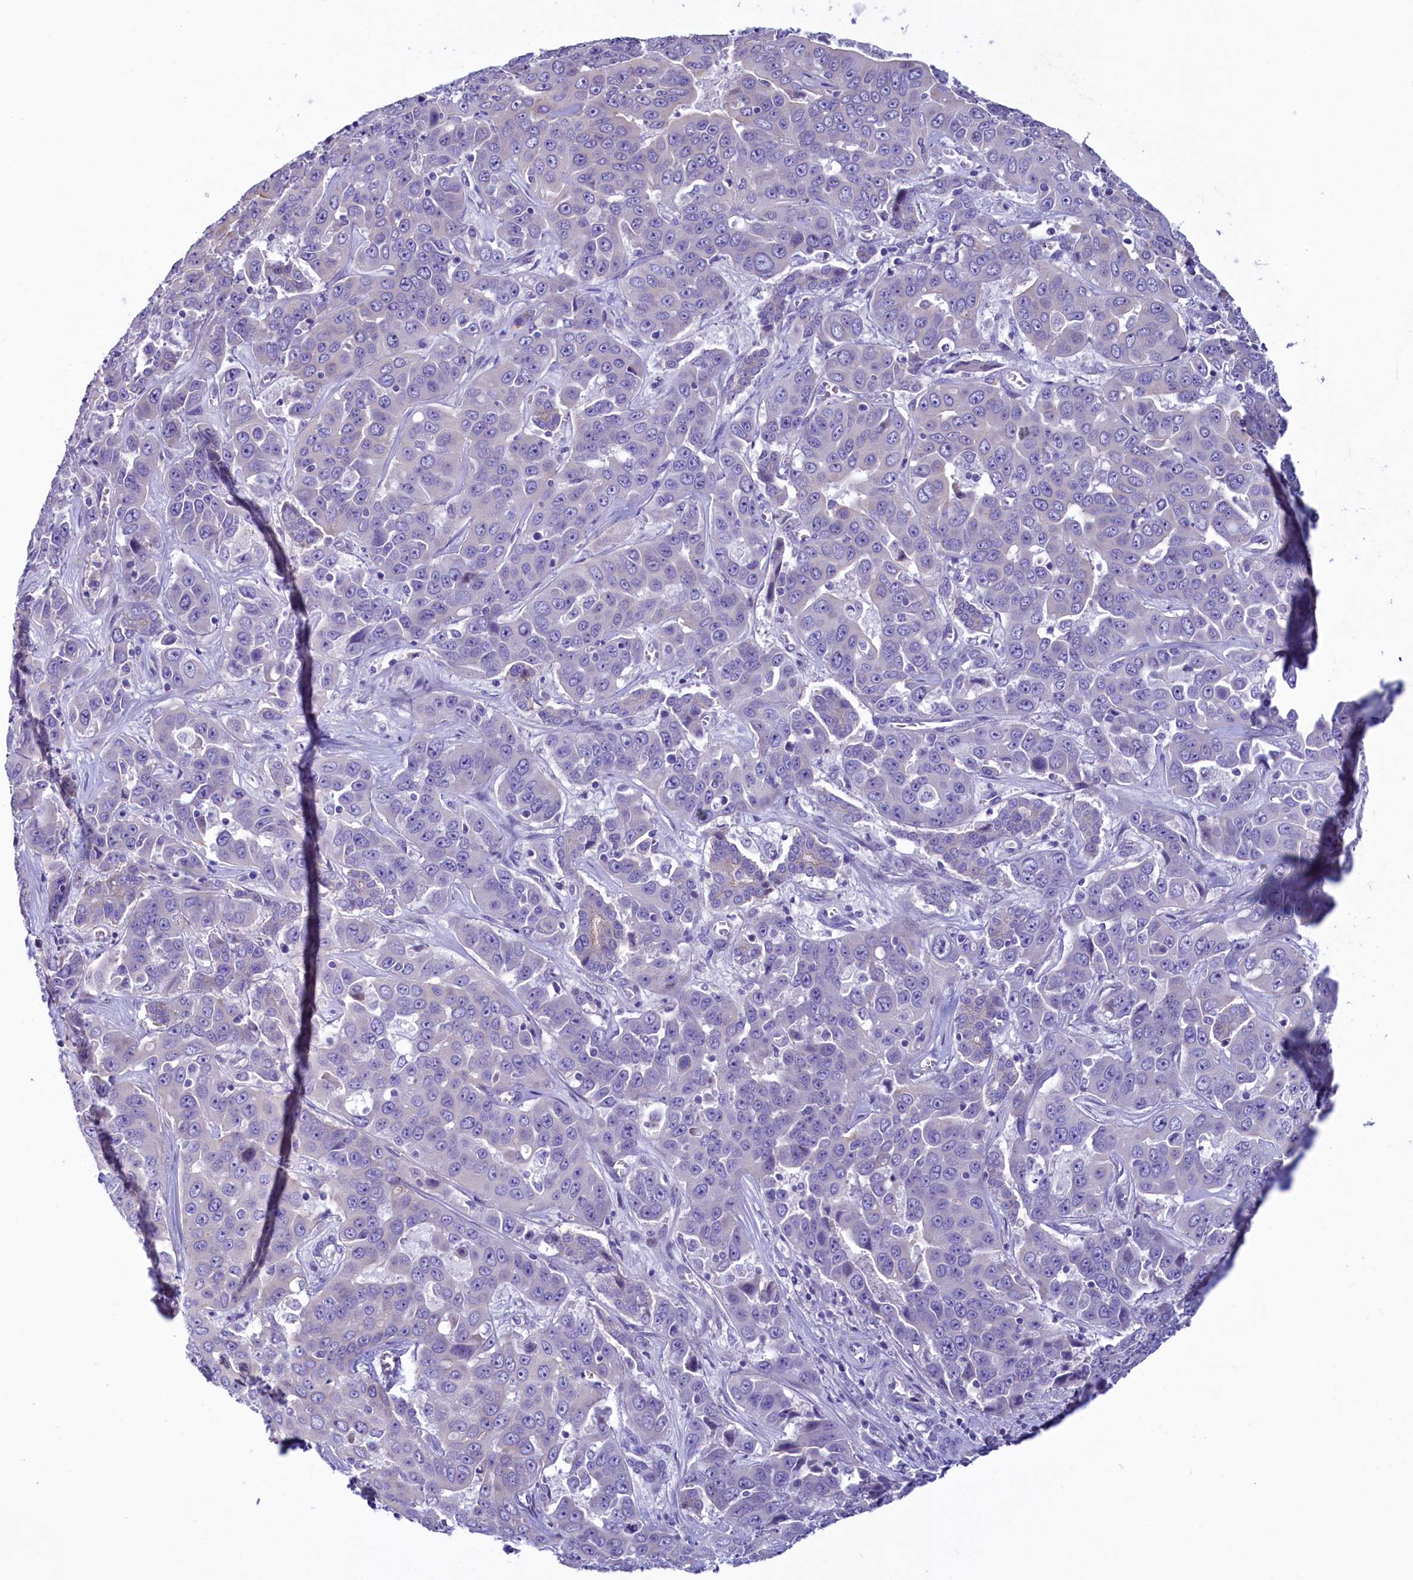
{"staining": {"intensity": "negative", "quantity": "none", "location": "none"}, "tissue": "liver cancer", "cell_type": "Tumor cells", "image_type": "cancer", "snomed": [{"axis": "morphology", "description": "Cholangiocarcinoma"}, {"axis": "topography", "description": "Liver"}], "caption": "A micrograph of human cholangiocarcinoma (liver) is negative for staining in tumor cells.", "gene": "KRBOX5", "patient": {"sex": "female", "age": 52}}